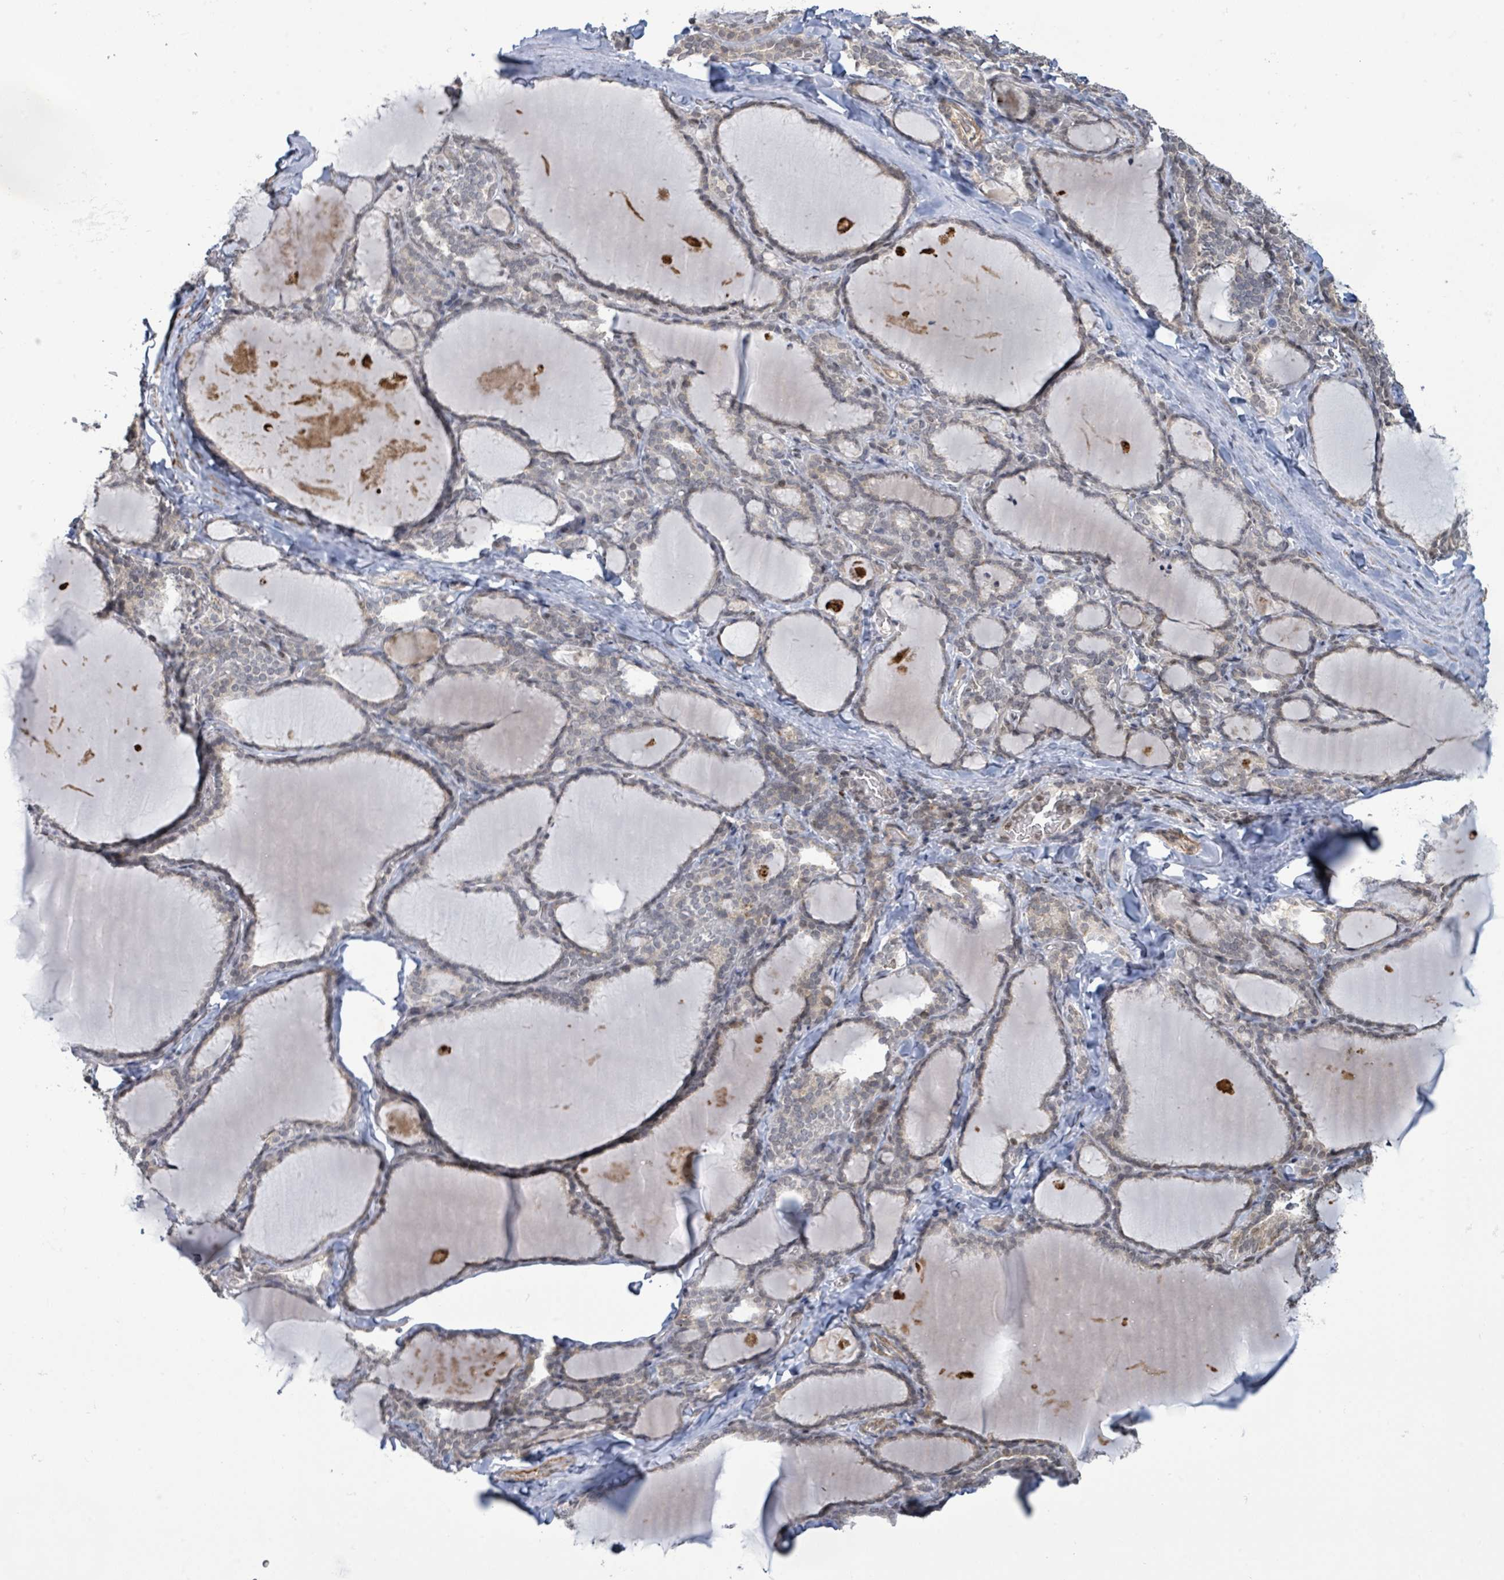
{"staining": {"intensity": "moderate", "quantity": "<25%", "location": "nuclear"}, "tissue": "thyroid gland", "cell_type": "Glandular cells", "image_type": "normal", "snomed": [{"axis": "morphology", "description": "Normal tissue, NOS"}, {"axis": "topography", "description": "Thyroid gland"}], "caption": "A micrograph of human thyroid gland stained for a protein shows moderate nuclear brown staining in glandular cells. (DAB (3,3'-diaminobenzidine) = brown stain, brightfield microscopy at high magnification).", "gene": "SBF2", "patient": {"sex": "female", "age": 31}}